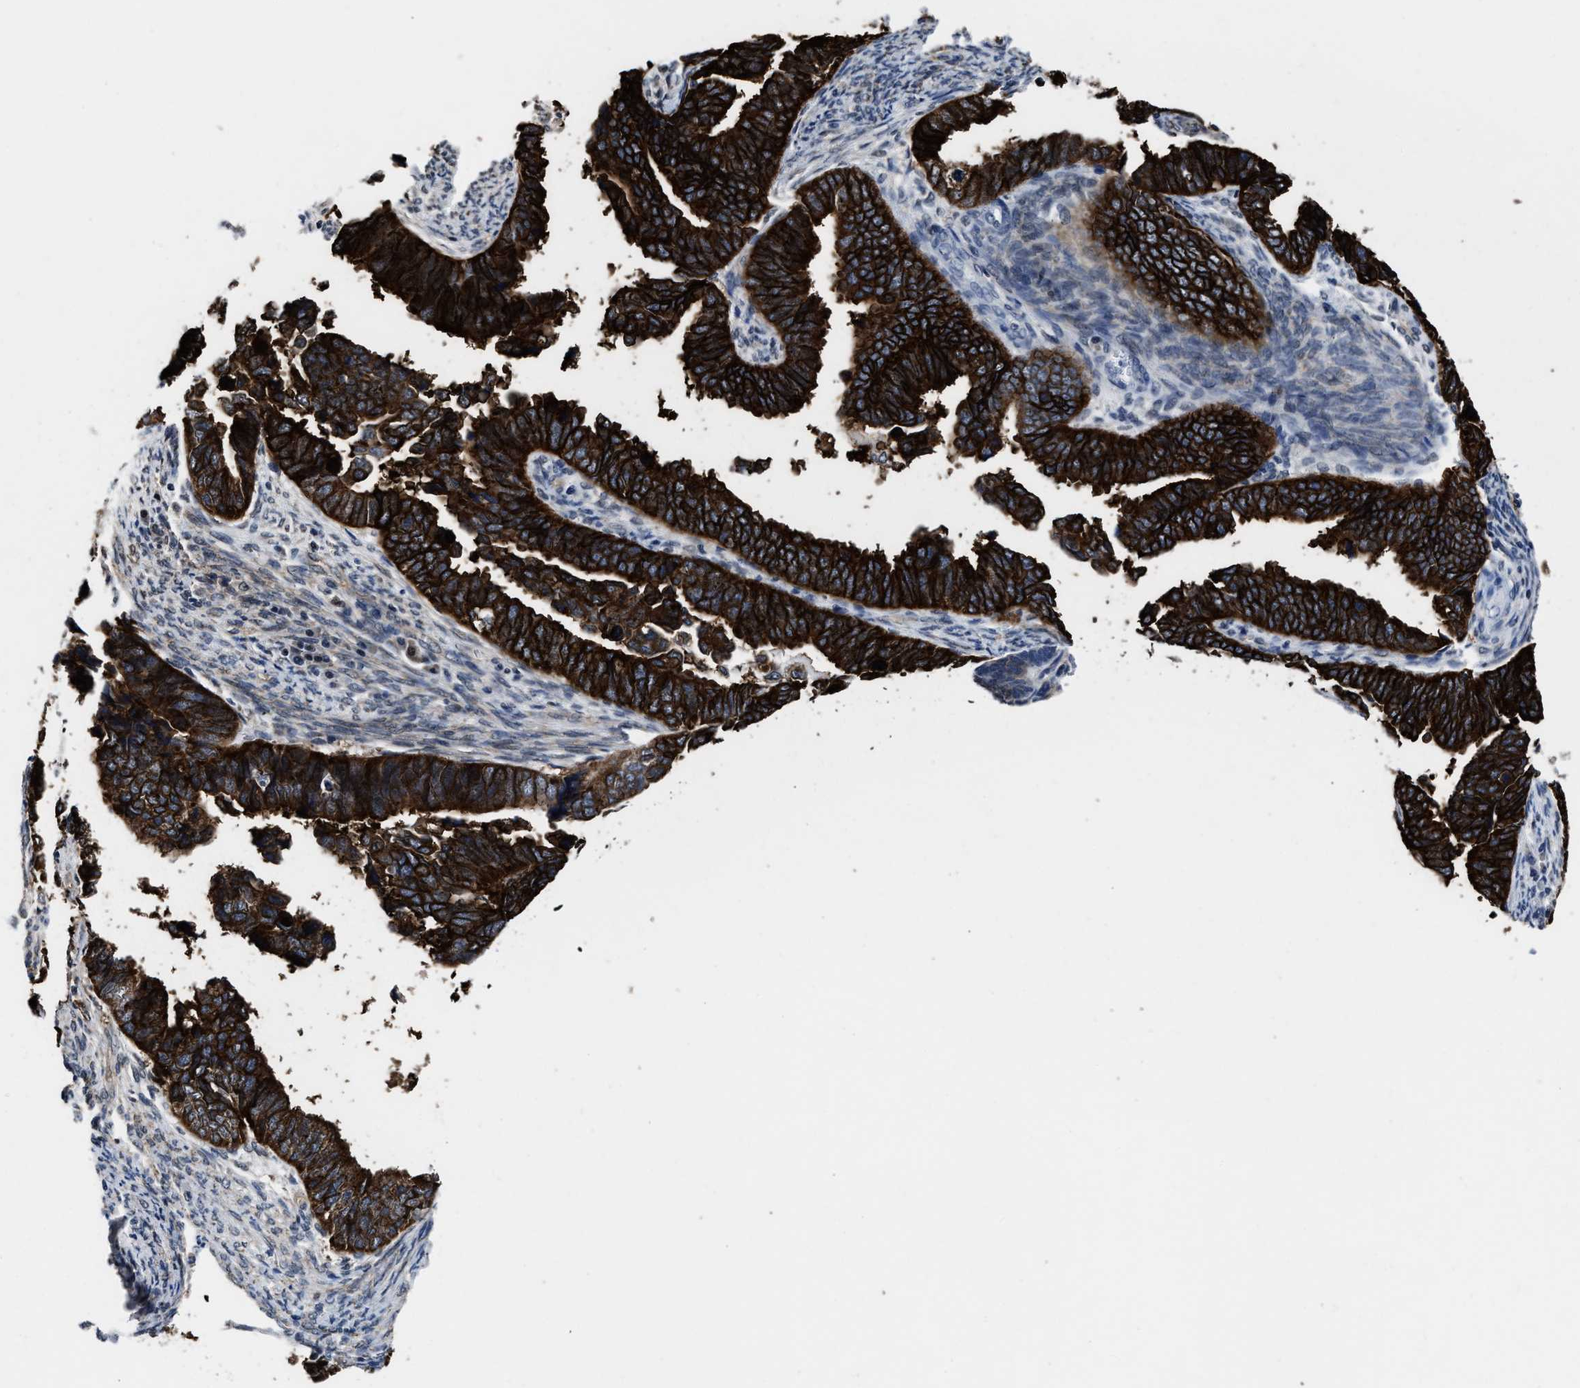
{"staining": {"intensity": "strong", "quantity": ">75%", "location": "cytoplasmic/membranous"}, "tissue": "endometrial cancer", "cell_type": "Tumor cells", "image_type": "cancer", "snomed": [{"axis": "morphology", "description": "Adenocarcinoma, NOS"}, {"axis": "topography", "description": "Endometrium"}], "caption": "Endometrial cancer (adenocarcinoma) tissue displays strong cytoplasmic/membranous staining in about >75% of tumor cells (DAB (3,3'-diaminobenzidine) = brown stain, brightfield microscopy at high magnification).", "gene": "MARCKSL1", "patient": {"sex": "female", "age": 75}}